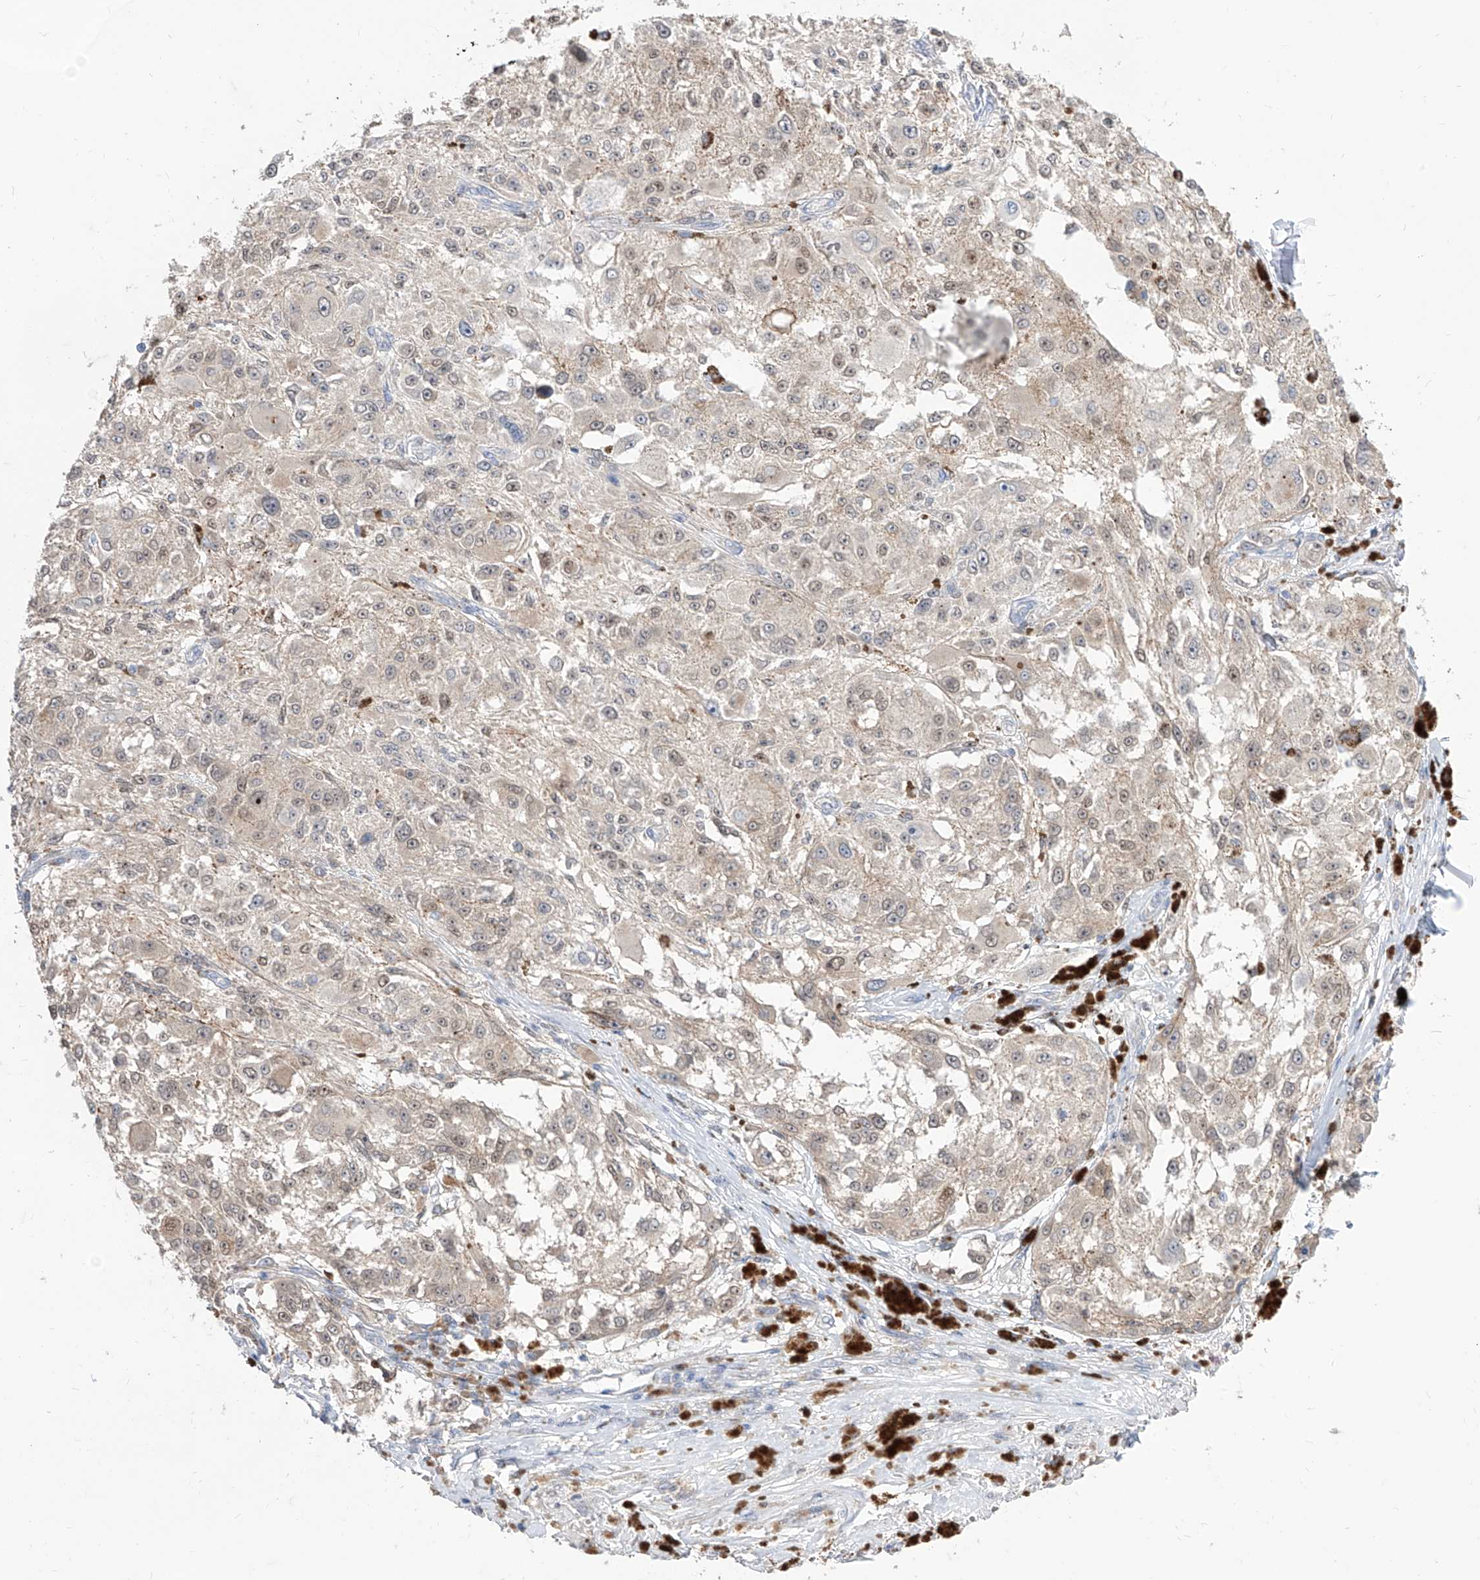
{"staining": {"intensity": "weak", "quantity": ">75%", "location": "nuclear"}, "tissue": "melanoma", "cell_type": "Tumor cells", "image_type": "cancer", "snomed": [{"axis": "morphology", "description": "Necrosis, NOS"}, {"axis": "morphology", "description": "Malignant melanoma, NOS"}, {"axis": "topography", "description": "Skin"}], "caption": "Brown immunohistochemical staining in human malignant melanoma demonstrates weak nuclear positivity in approximately >75% of tumor cells. Using DAB (brown) and hematoxylin (blue) stains, captured at high magnification using brightfield microscopy.", "gene": "BROX", "patient": {"sex": "female", "age": 87}}